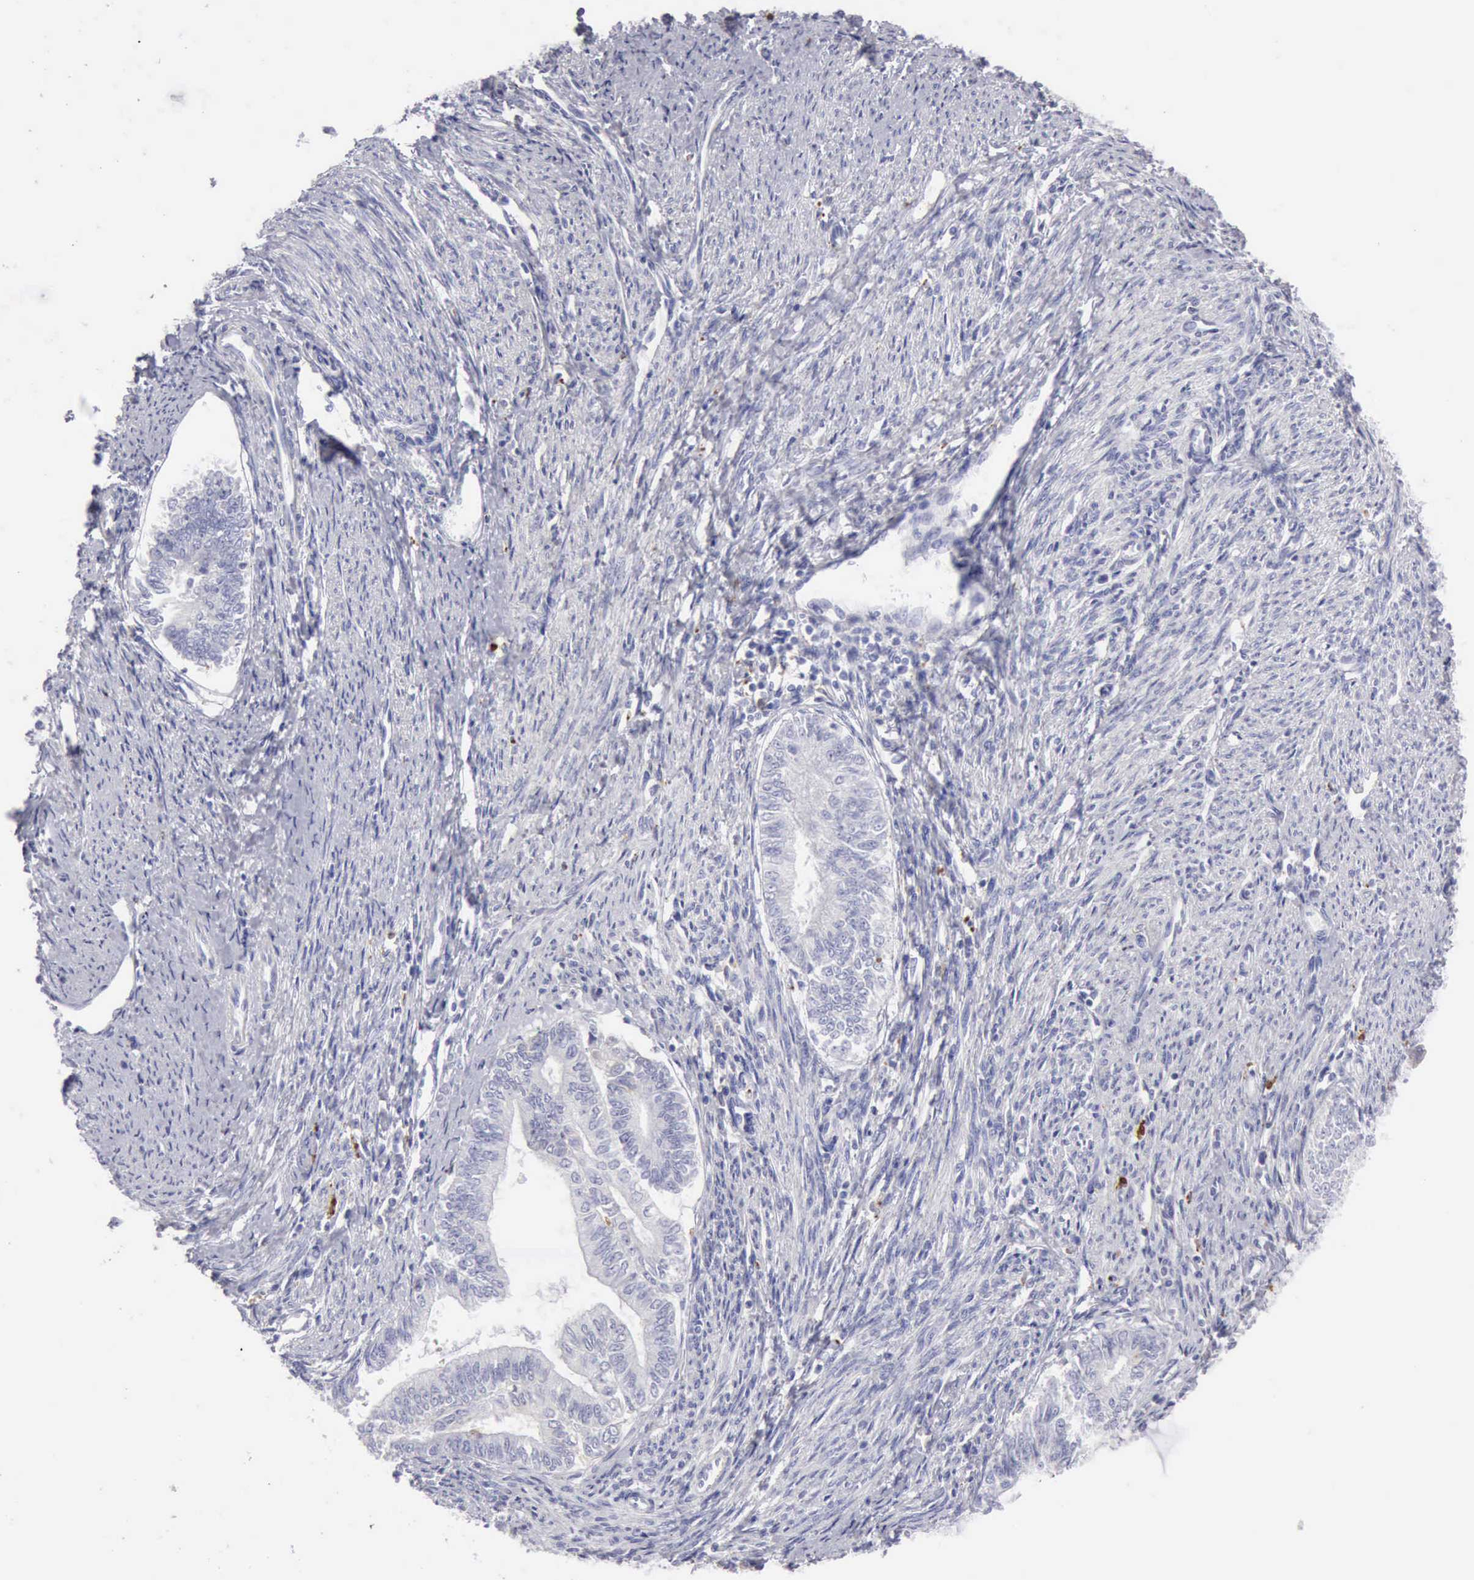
{"staining": {"intensity": "negative", "quantity": "none", "location": "none"}, "tissue": "endometrial cancer", "cell_type": "Tumor cells", "image_type": "cancer", "snomed": [{"axis": "morphology", "description": "Adenocarcinoma, NOS"}, {"axis": "topography", "description": "Endometrium"}], "caption": "Immunohistochemistry (IHC) image of adenocarcinoma (endometrial) stained for a protein (brown), which demonstrates no staining in tumor cells. (IHC, brightfield microscopy, high magnification).", "gene": "CTSS", "patient": {"sex": "female", "age": 66}}